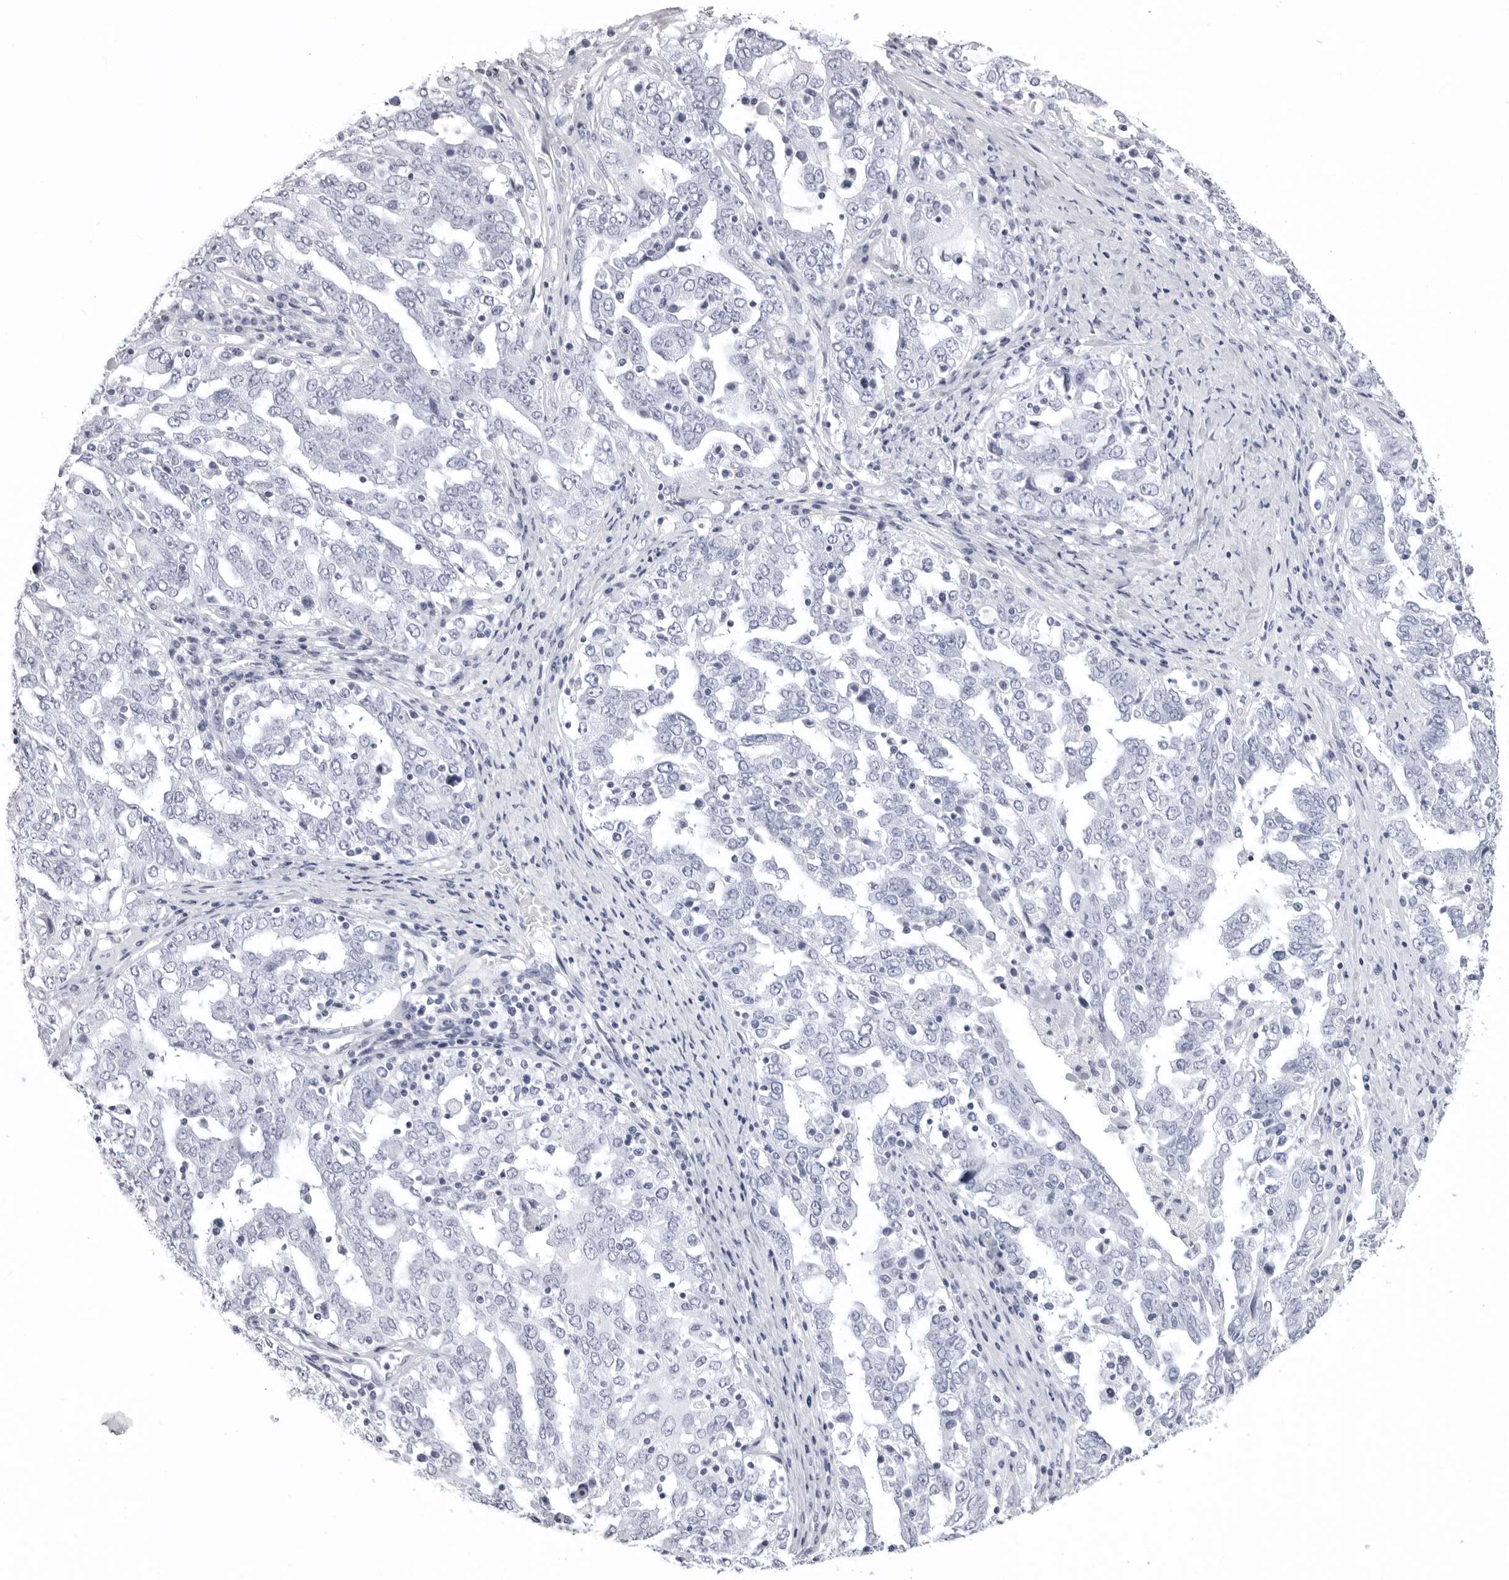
{"staining": {"intensity": "negative", "quantity": "none", "location": "none"}, "tissue": "ovarian cancer", "cell_type": "Tumor cells", "image_type": "cancer", "snomed": [{"axis": "morphology", "description": "Carcinoma, endometroid"}, {"axis": "topography", "description": "Ovary"}], "caption": "This image is of ovarian cancer stained with immunohistochemistry to label a protein in brown with the nuclei are counter-stained blue. There is no expression in tumor cells. The staining was performed using DAB to visualize the protein expression in brown, while the nuclei were stained in blue with hematoxylin (Magnification: 20x).", "gene": "LGALS4", "patient": {"sex": "female", "age": 62}}